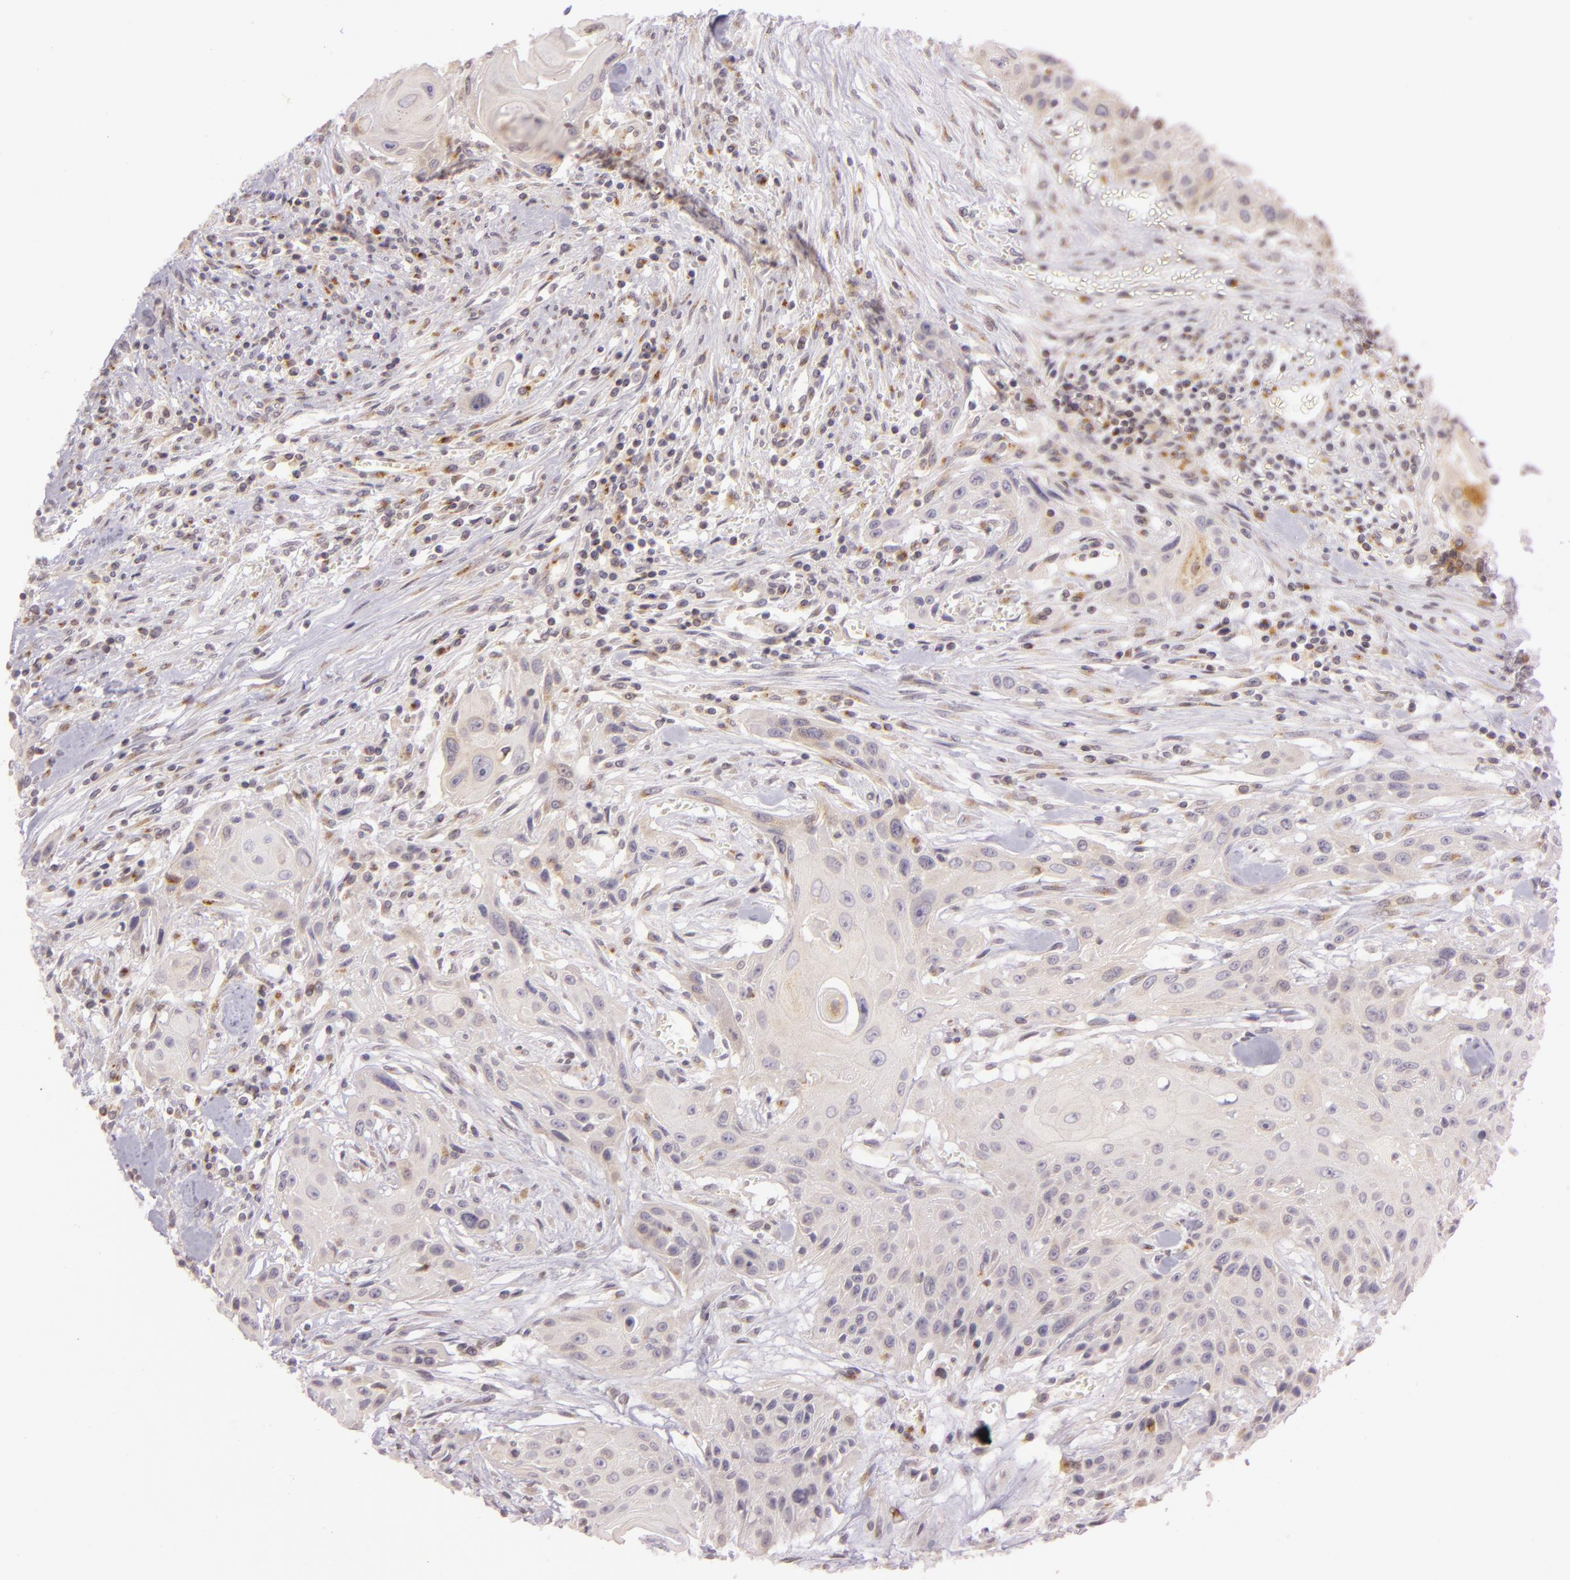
{"staining": {"intensity": "weak", "quantity": ">75%", "location": "cytoplasmic/membranous"}, "tissue": "head and neck cancer", "cell_type": "Tumor cells", "image_type": "cancer", "snomed": [{"axis": "morphology", "description": "Squamous cell carcinoma, NOS"}, {"axis": "morphology", "description": "Squamous cell carcinoma, metastatic, NOS"}, {"axis": "topography", "description": "Lymph node"}, {"axis": "topography", "description": "Salivary gland"}, {"axis": "topography", "description": "Head-Neck"}], "caption": "Head and neck cancer stained with IHC shows weak cytoplasmic/membranous expression in about >75% of tumor cells. The staining was performed using DAB (3,3'-diaminobenzidine) to visualize the protein expression in brown, while the nuclei were stained in blue with hematoxylin (Magnification: 20x).", "gene": "LGMN", "patient": {"sex": "female", "age": 74}}